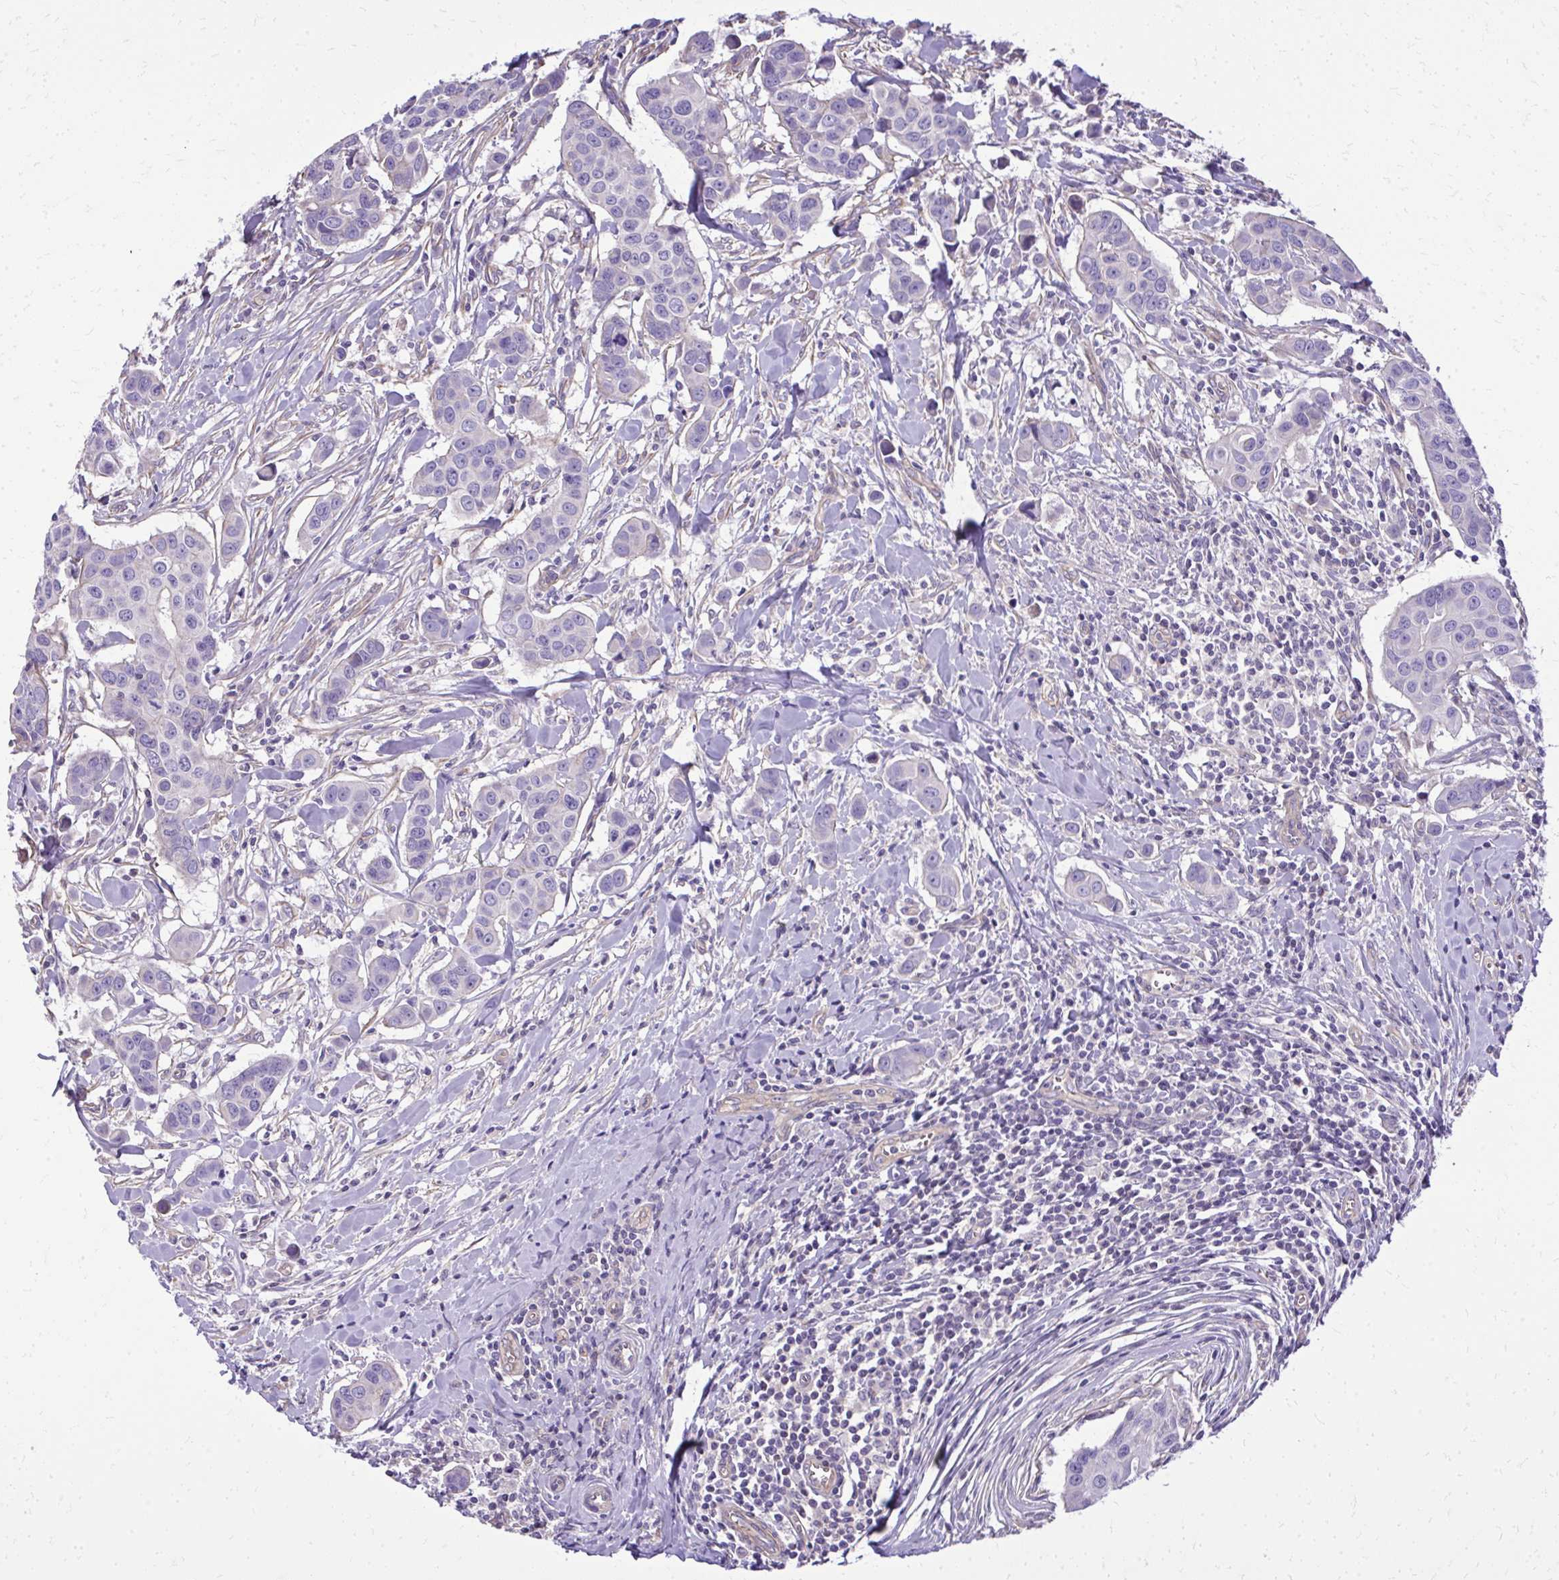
{"staining": {"intensity": "negative", "quantity": "none", "location": "none"}, "tissue": "breast cancer", "cell_type": "Tumor cells", "image_type": "cancer", "snomed": [{"axis": "morphology", "description": "Duct carcinoma"}, {"axis": "topography", "description": "Breast"}], "caption": "Breast cancer (invasive ductal carcinoma) was stained to show a protein in brown. There is no significant positivity in tumor cells. (DAB immunohistochemistry (IHC) with hematoxylin counter stain).", "gene": "RUNDC3B", "patient": {"sex": "female", "age": 24}}